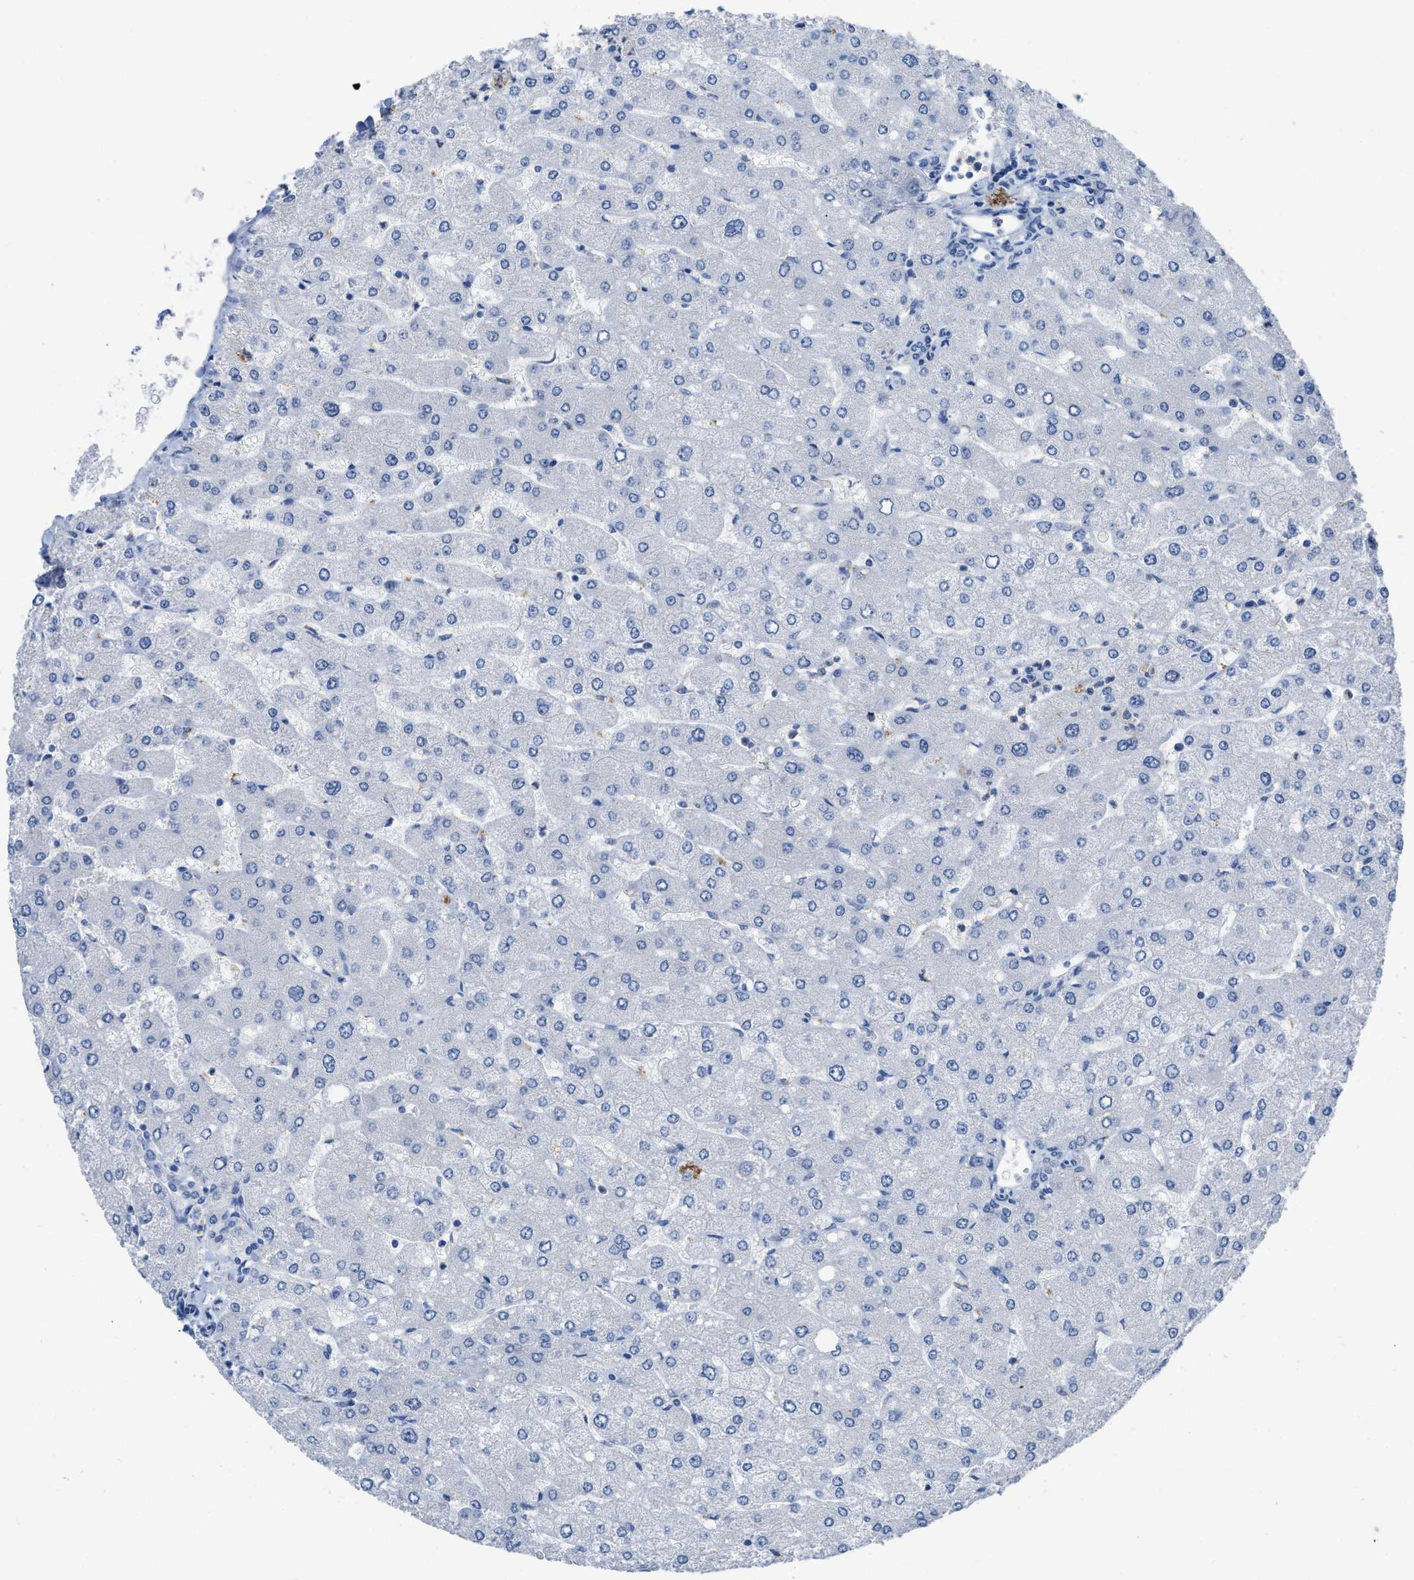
{"staining": {"intensity": "negative", "quantity": "none", "location": "none"}, "tissue": "liver", "cell_type": "Cholangiocytes", "image_type": "normal", "snomed": [{"axis": "morphology", "description": "Normal tissue, NOS"}, {"axis": "topography", "description": "Liver"}], "caption": "Cholangiocytes are negative for protein expression in normal human liver. (DAB (3,3'-diaminobenzidine) immunohistochemistry (IHC), high magnification).", "gene": "CEACAM5", "patient": {"sex": "male", "age": 55}}